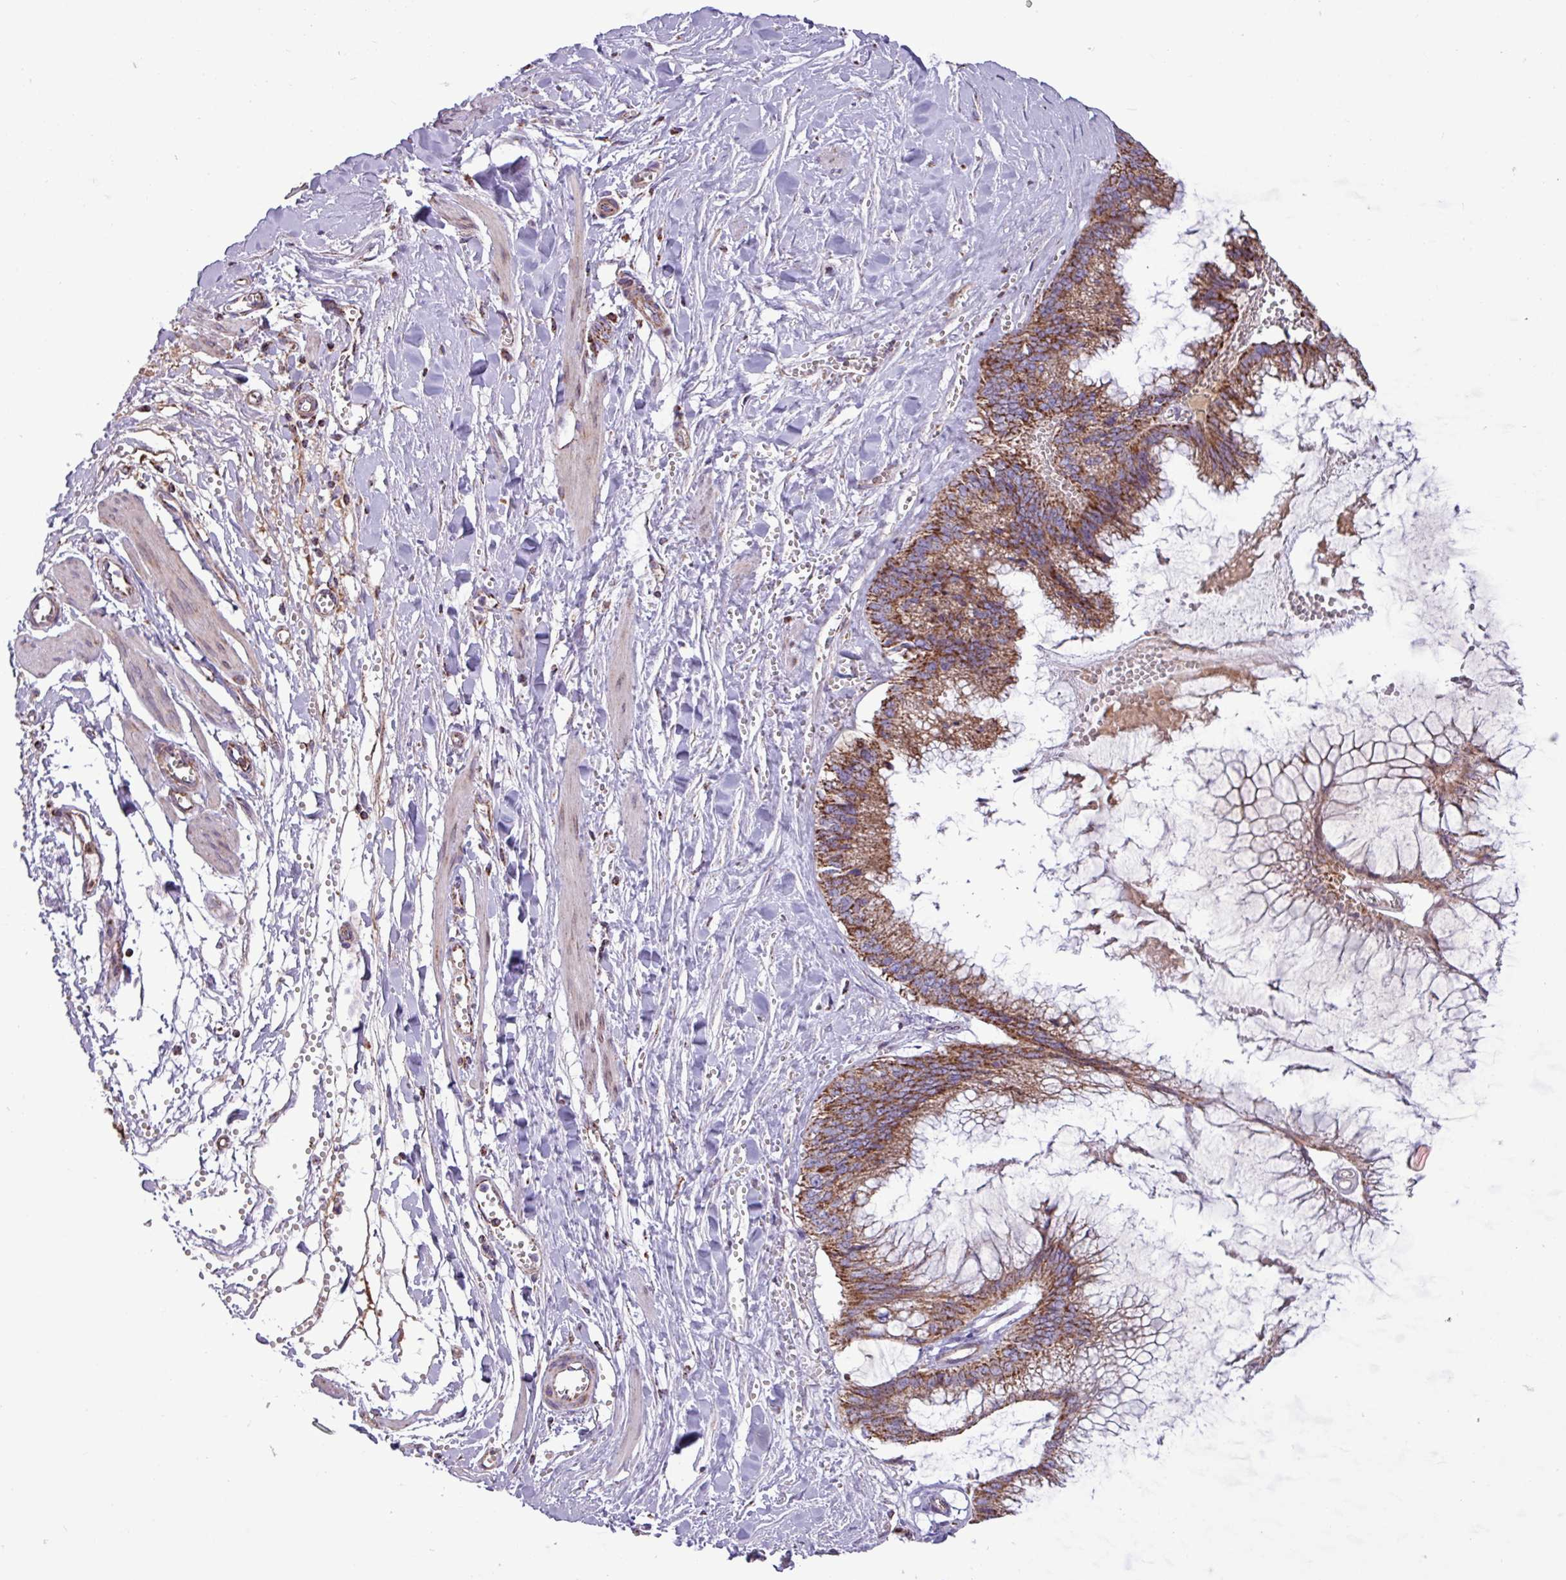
{"staining": {"intensity": "moderate", "quantity": ">75%", "location": "cytoplasmic/membranous"}, "tissue": "ovarian cancer", "cell_type": "Tumor cells", "image_type": "cancer", "snomed": [{"axis": "morphology", "description": "Cystadenocarcinoma, mucinous, NOS"}, {"axis": "topography", "description": "Ovary"}], "caption": "Protein expression by IHC demonstrates moderate cytoplasmic/membranous expression in about >75% of tumor cells in ovarian cancer.", "gene": "RTL3", "patient": {"sex": "female", "age": 44}}